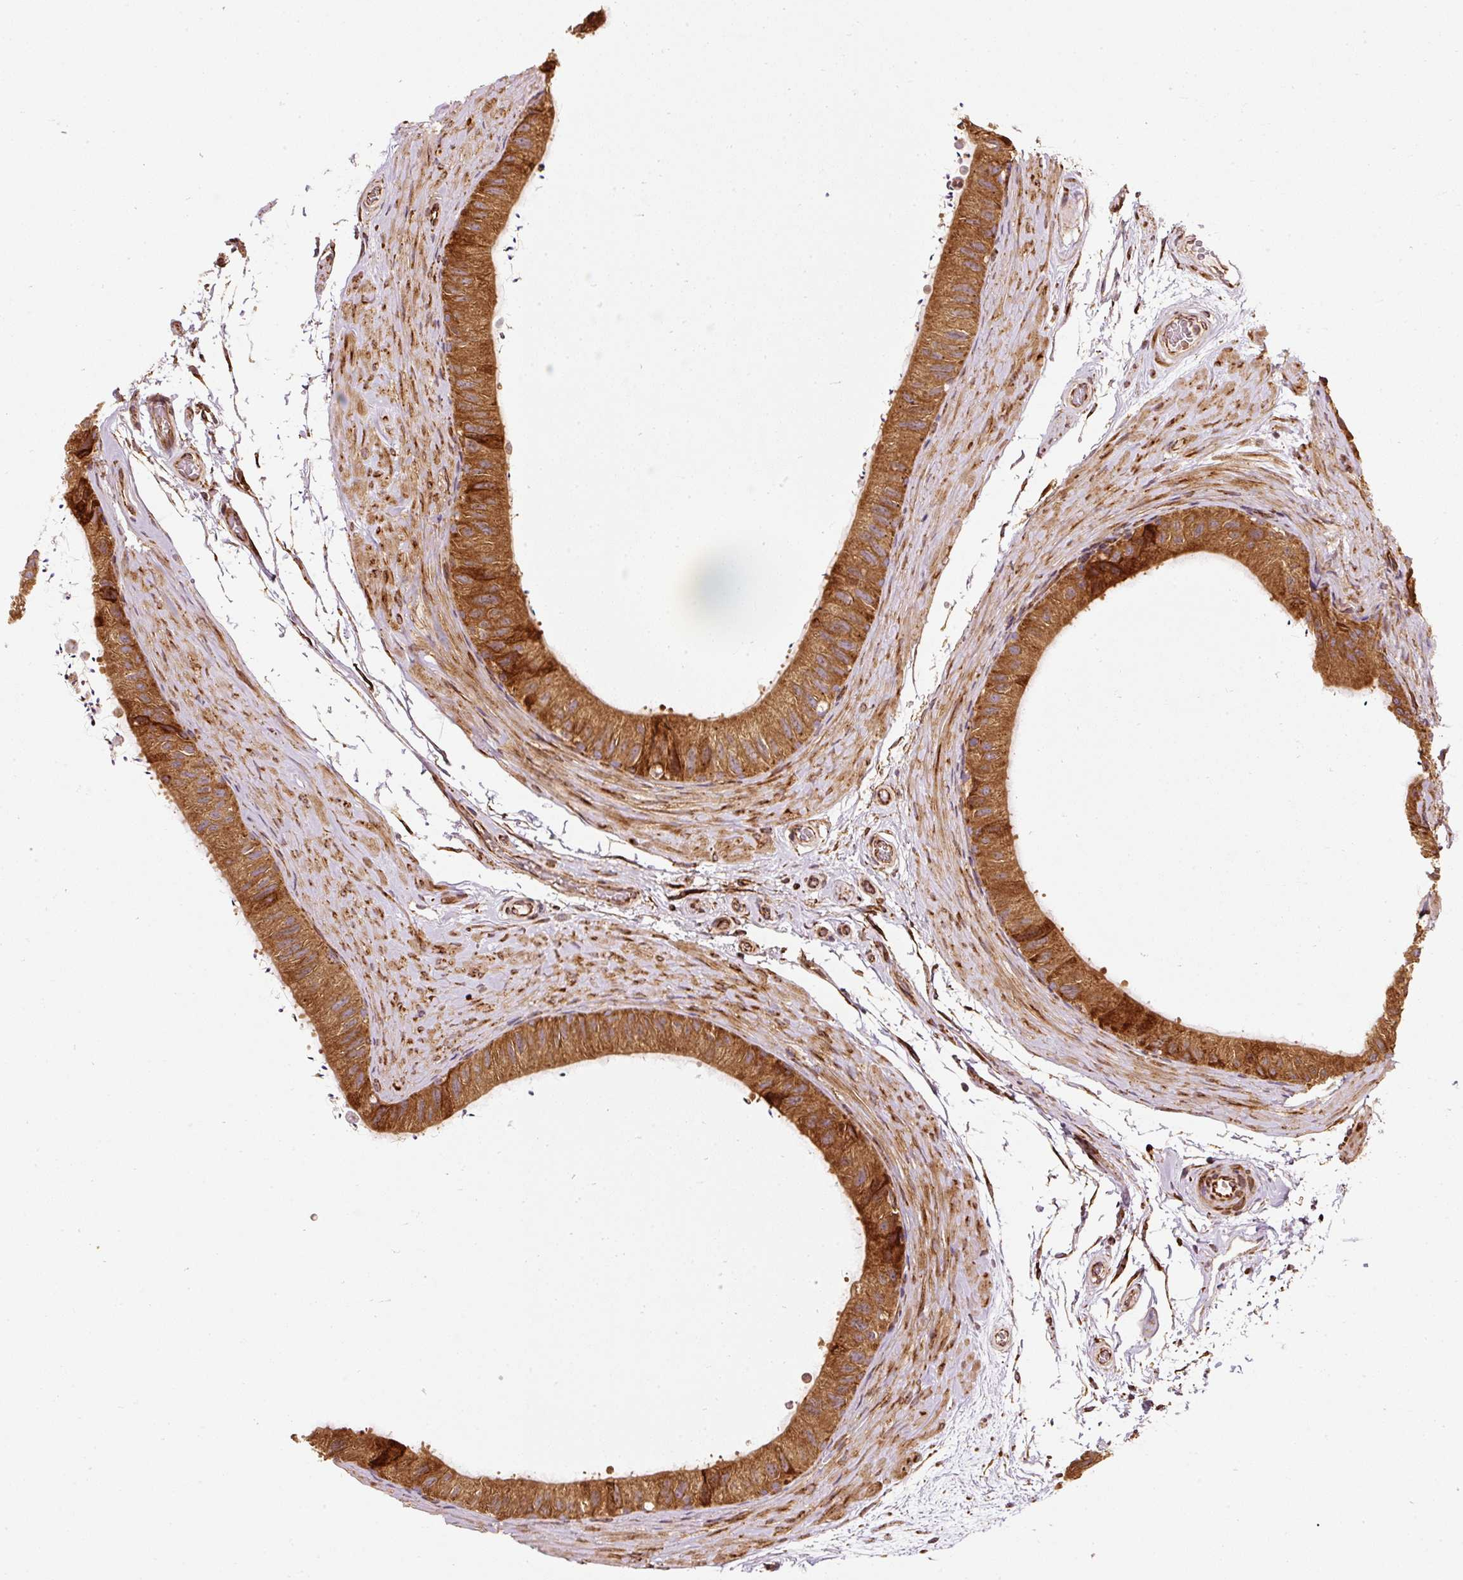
{"staining": {"intensity": "strong", "quantity": ">75%", "location": "cytoplasmic/membranous"}, "tissue": "epididymis", "cell_type": "Glandular cells", "image_type": "normal", "snomed": [{"axis": "morphology", "description": "Normal tissue, NOS"}, {"axis": "topography", "description": "Epididymis"}], "caption": "A micrograph of human epididymis stained for a protein reveals strong cytoplasmic/membranous brown staining in glandular cells. Immunohistochemistry (ihc) stains the protein of interest in brown and the nuclei are stained blue.", "gene": "ISCU", "patient": {"sex": "male", "age": 55}}